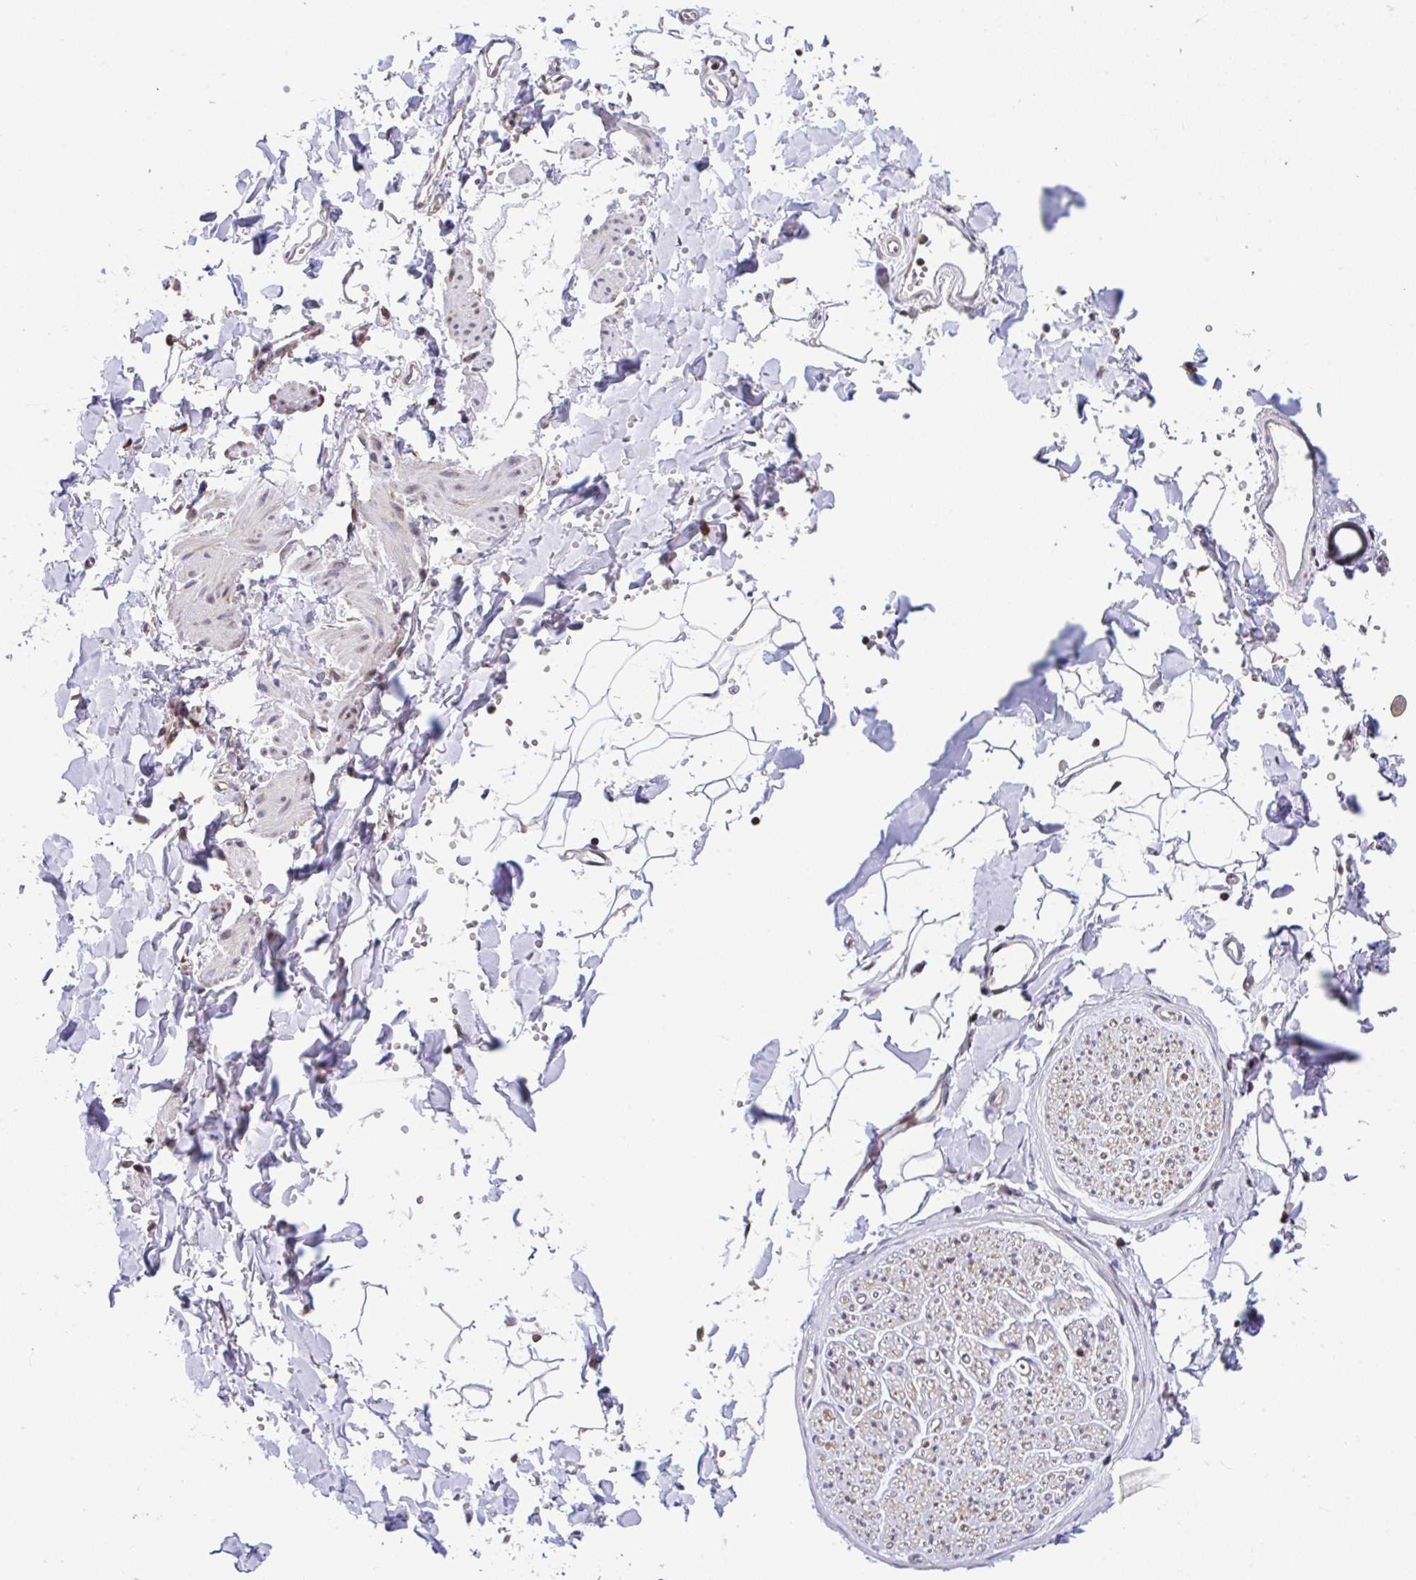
{"staining": {"intensity": "negative", "quantity": "none", "location": "none"}, "tissue": "adipose tissue", "cell_type": "Adipocytes", "image_type": "normal", "snomed": [{"axis": "morphology", "description": "Normal tissue, NOS"}, {"axis": "topography", "description": "Cartilage tissue"}, {"axis": "topography", "description": "Bronchus"}, {"axis": "topography", "description": "Peripheral nerve tissue"}], "caption": "The immunohistochemistry image has no significant staining in adipocytes of adipose tissue. (Immunohistochemistry, brightfield microscopy, high magnification).", "gene": "FIGNL1", "patient": {"sex": "female", "age": 59}}